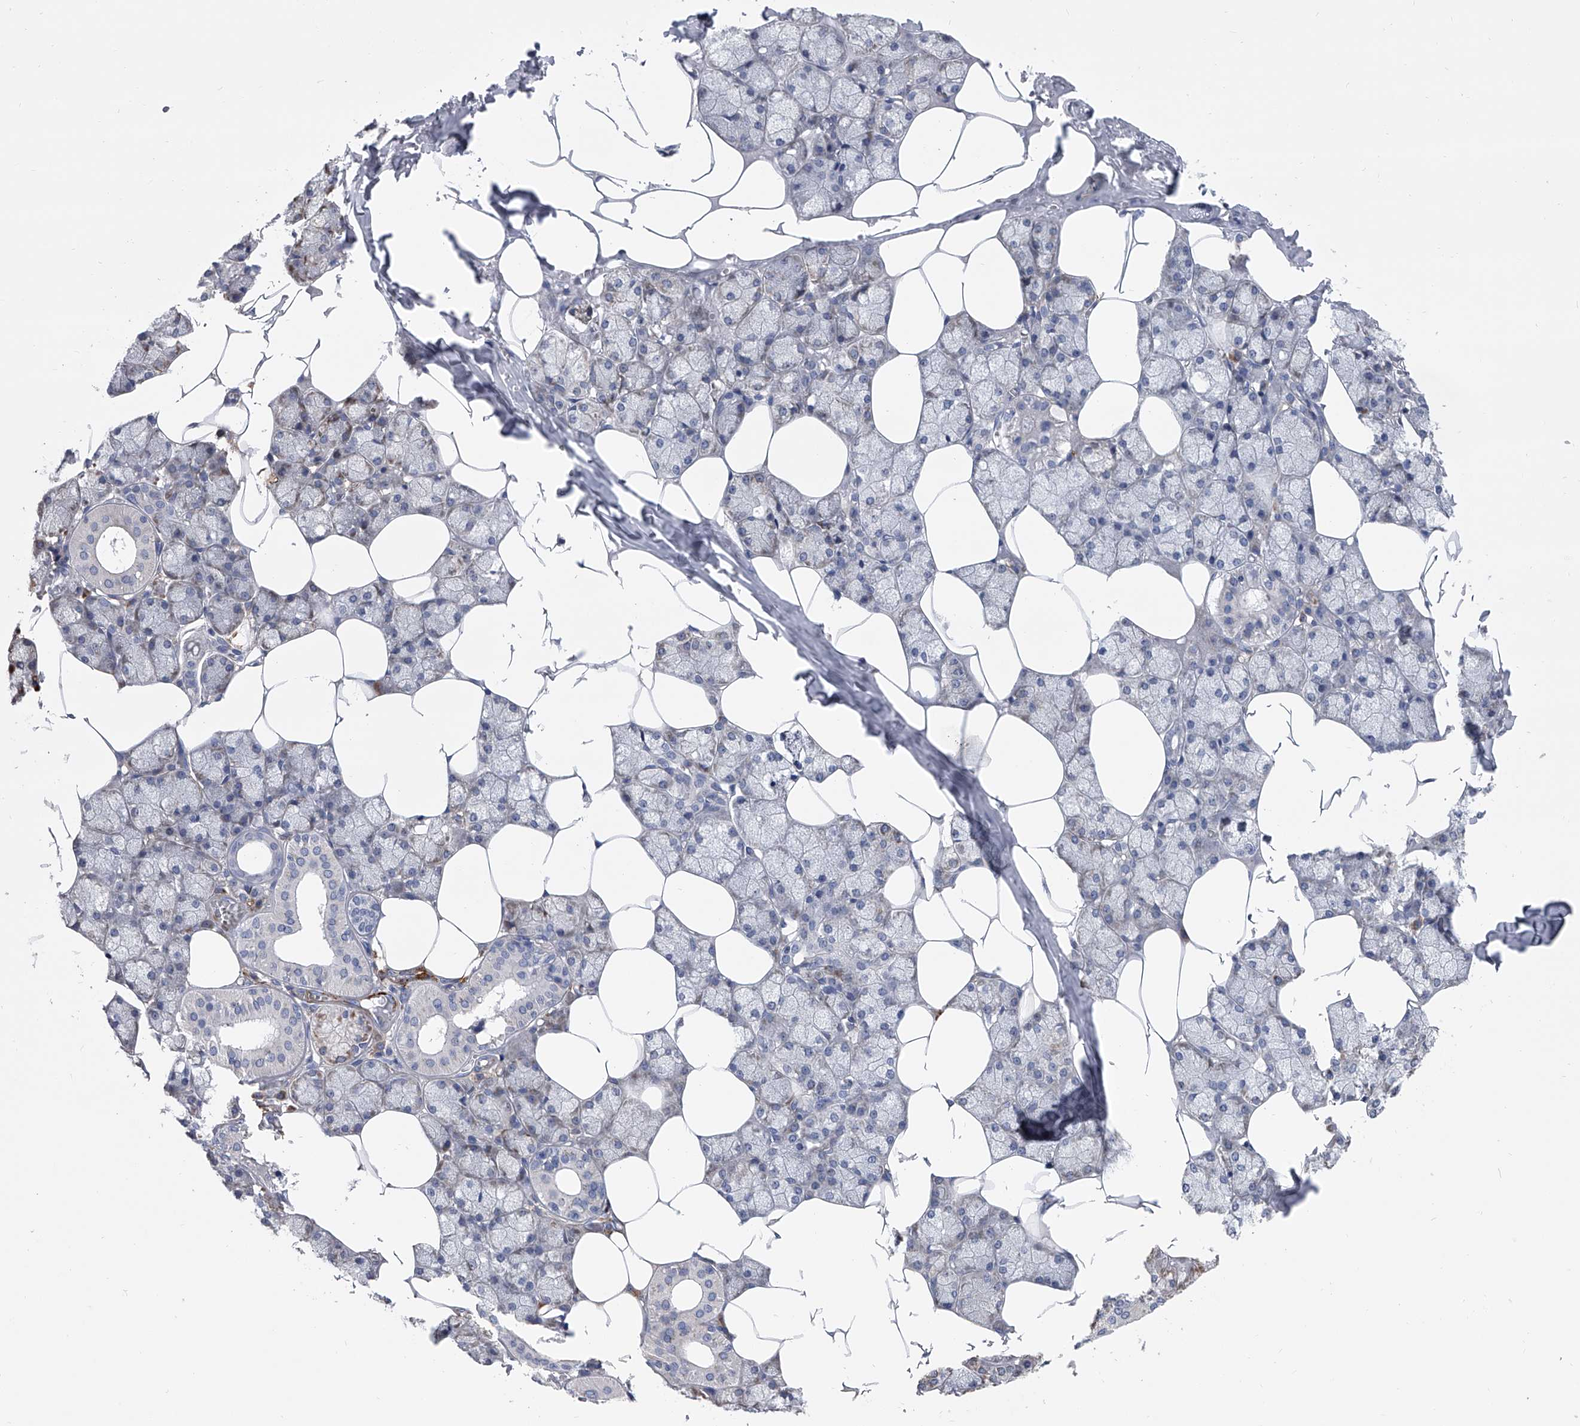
{"staining": {"intensity": "negative", "quantity": "none", "location": "none"}, "tissue": "salivary gland", "cell_type": "Glandular cells", "image_type": "normal", "snomed": [{"axis": "morphology", "description": "Normal tissue, NOS"}, {"axis": "topography", "description": "Salivary gland"}], "caption": "There is no significant positivity in glandular cells of salivary gland.", "gene": "ALG14", "patient": {"sex": "male", "age": 62}}